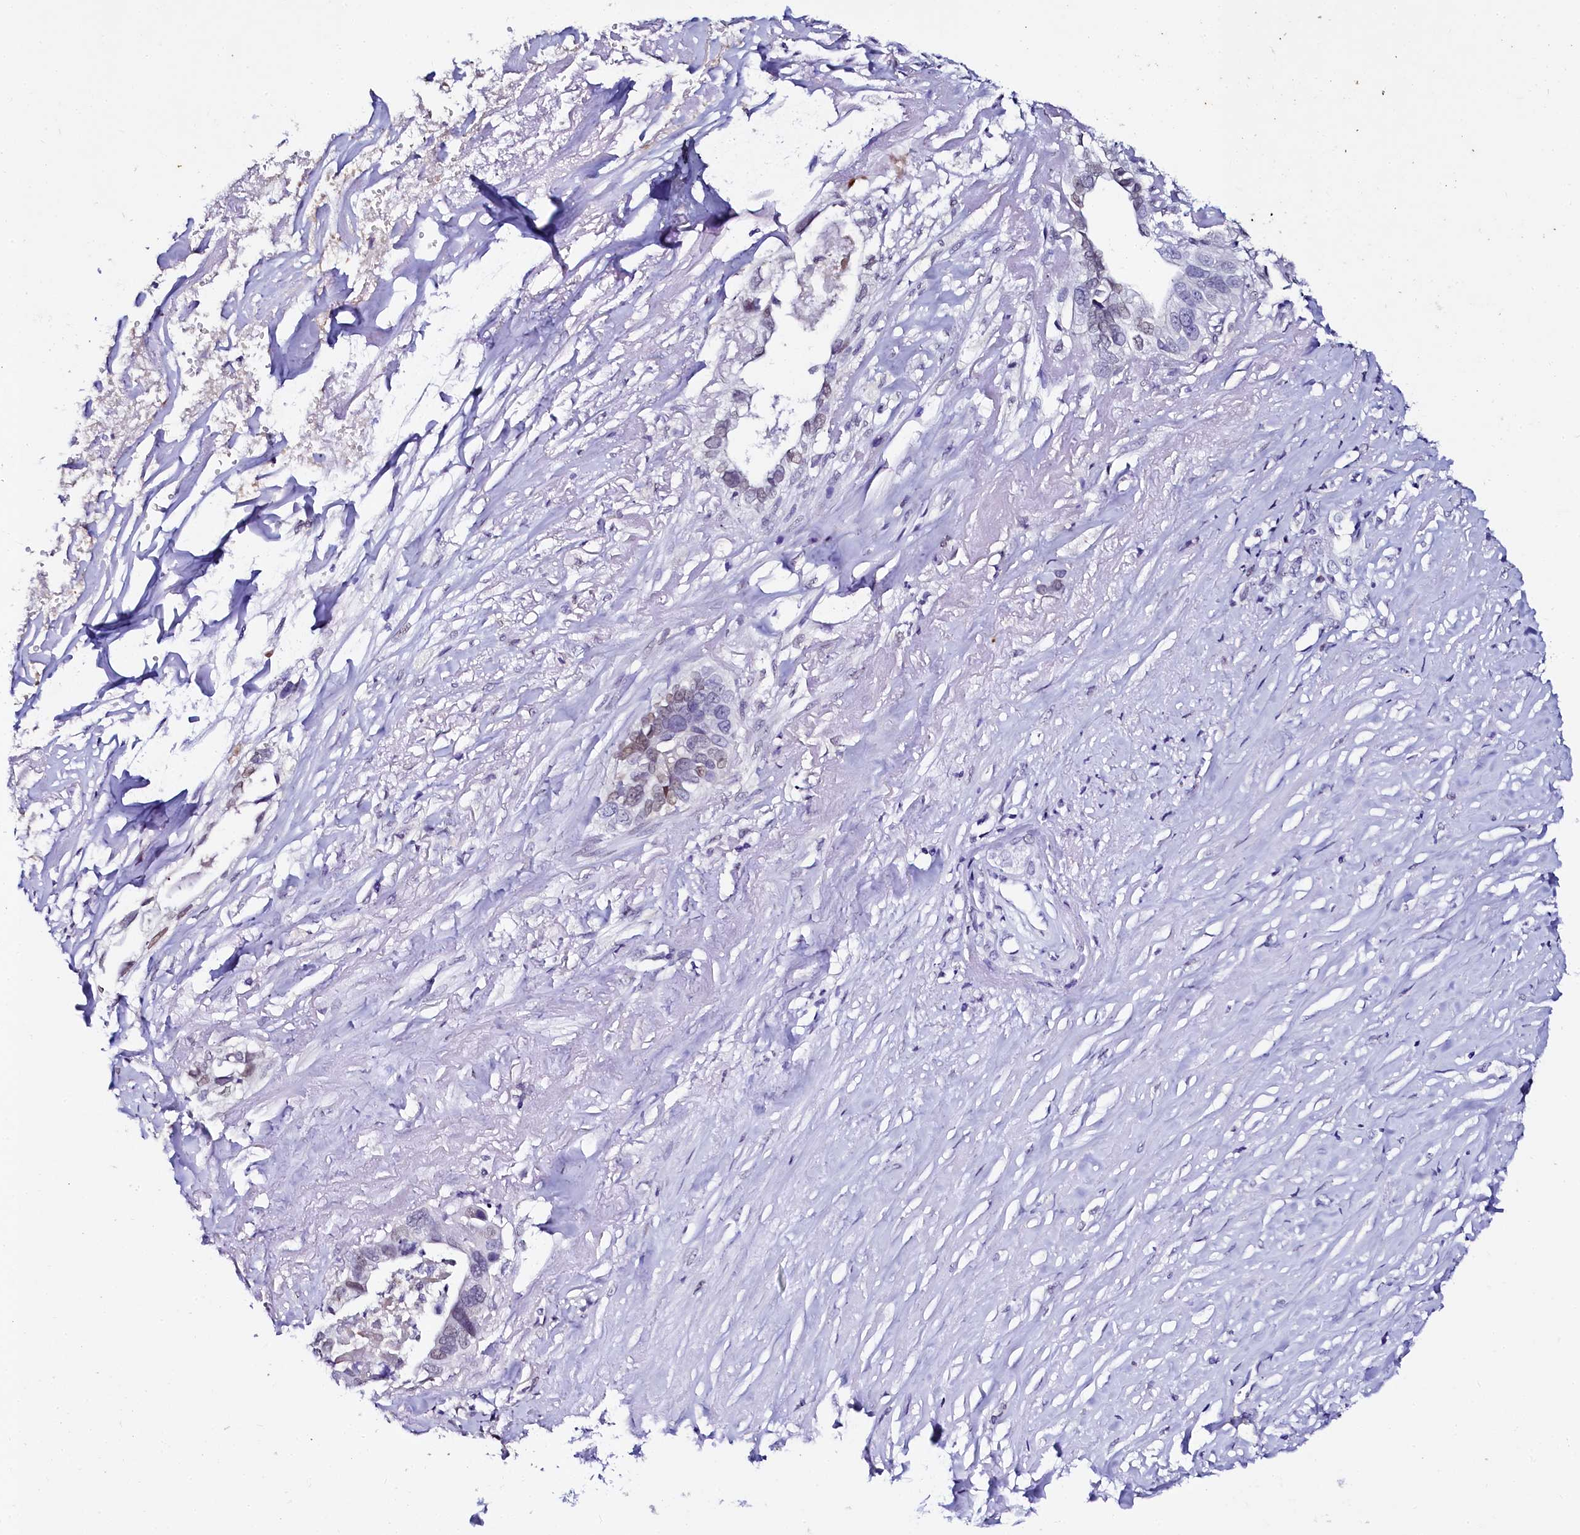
{"staining": {"intensity": "weak", "quantity": "<25%", "location": "nuclear"}, "tissue": "liver cancer", "cell_type": "Tumor cells", "image_type": "cancer", "snomed": [{"axis": "morphology", "description": "Cholangiocarcinoma"}, {"axis": "topography", "description": "Liver"}], "caption": "DAB (3,3'-diaminobenzidine) immunohistochemical staining of liver cancer (cholangiocarcinoma) exhibits no significant staining in tumor cells.", "gene": "SORD", "patient": {"sex": "female", "age": 79}}